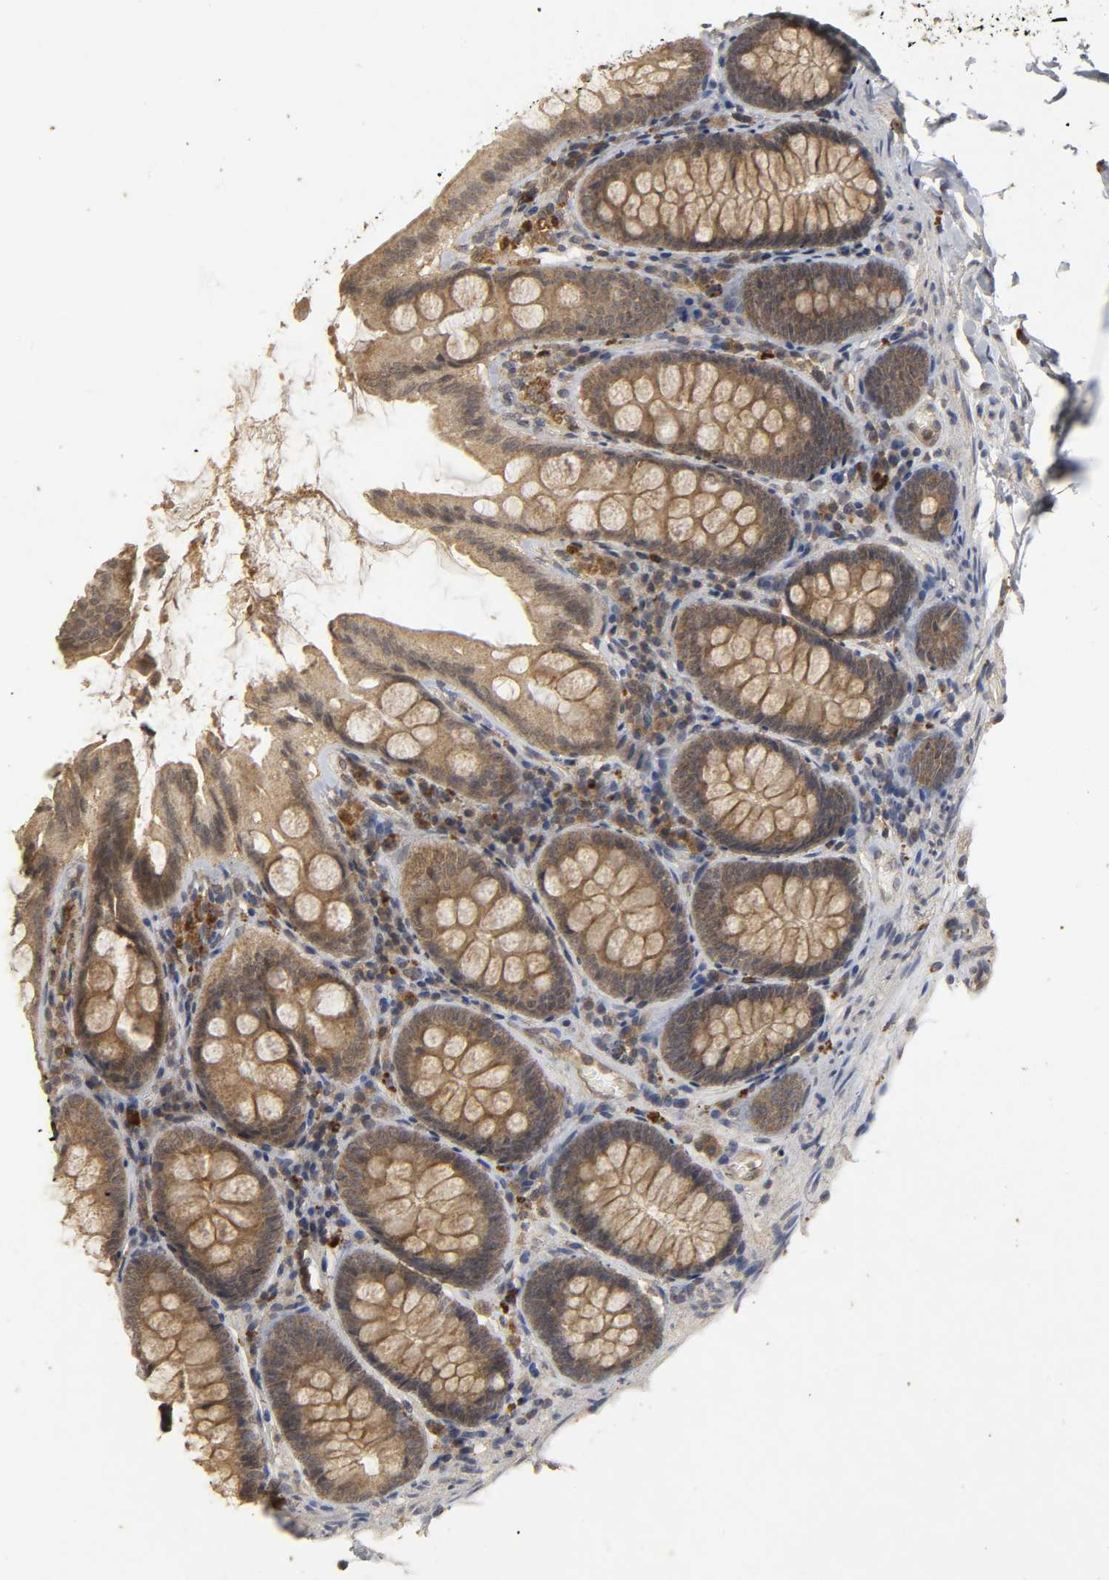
{"staining": {"intensity": "moderate", "quantity": ">75%", "location": "cytoplasmic/membranous"}, "tissue": "colon", "cell_type": "Endothelial cells", "image_type": "normal", "snomed": [{"axis": "morphology", "description": "Normal tissue, NOS"}, {"axis": "topography", "description": "Colon"}], "caption": "Moderate cytoplasmic/membranous protein expression is appreciated in approximately >75% of endothelial cells in colon. (DAB (3,3'-diaminobenzidine) = brown stain, brightfield microscopy at high magnification).", "gene": "TRAF6", "patient": {"sex": "female", "age": 61}}